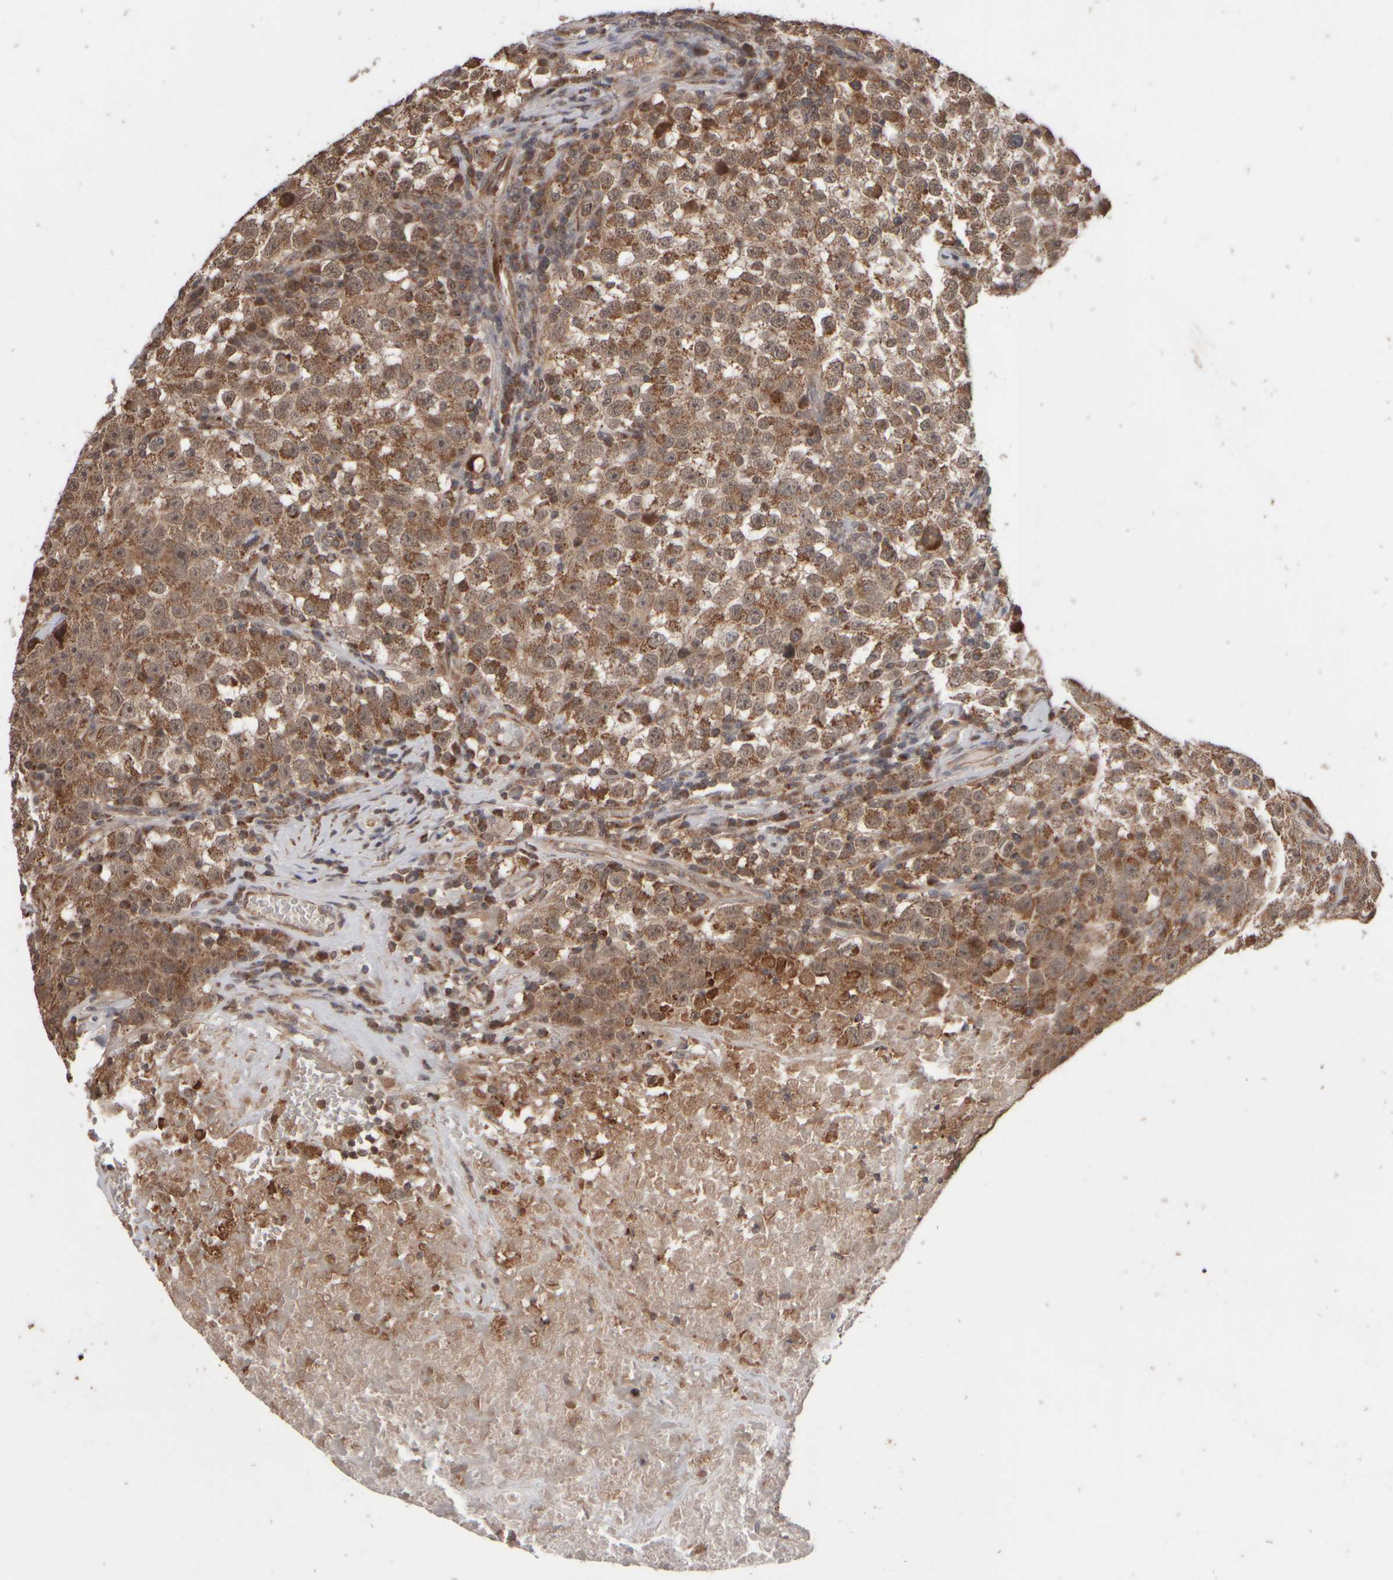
{"staining": {"intensity": "moderate", "quantity": ">75%", "location": "cytoplasmic/membranous,nuclear"}, "tissue": "testis cancer", "cell_type": "Tumor cells", "image_type": "cancer", "snomed": [{"axis": "morphology", "description": "Seminoma, NOS"}, {"axis": "topography", "description": "Testis"}], "caption": "This is an image of IHC staining of seminoma (testis), which shows moderate expression in the cytoplasmic/membranous and nuclear of tumor cells.", "gene": "ABHD11", "patient": {"sex": "male", "age": 22}}